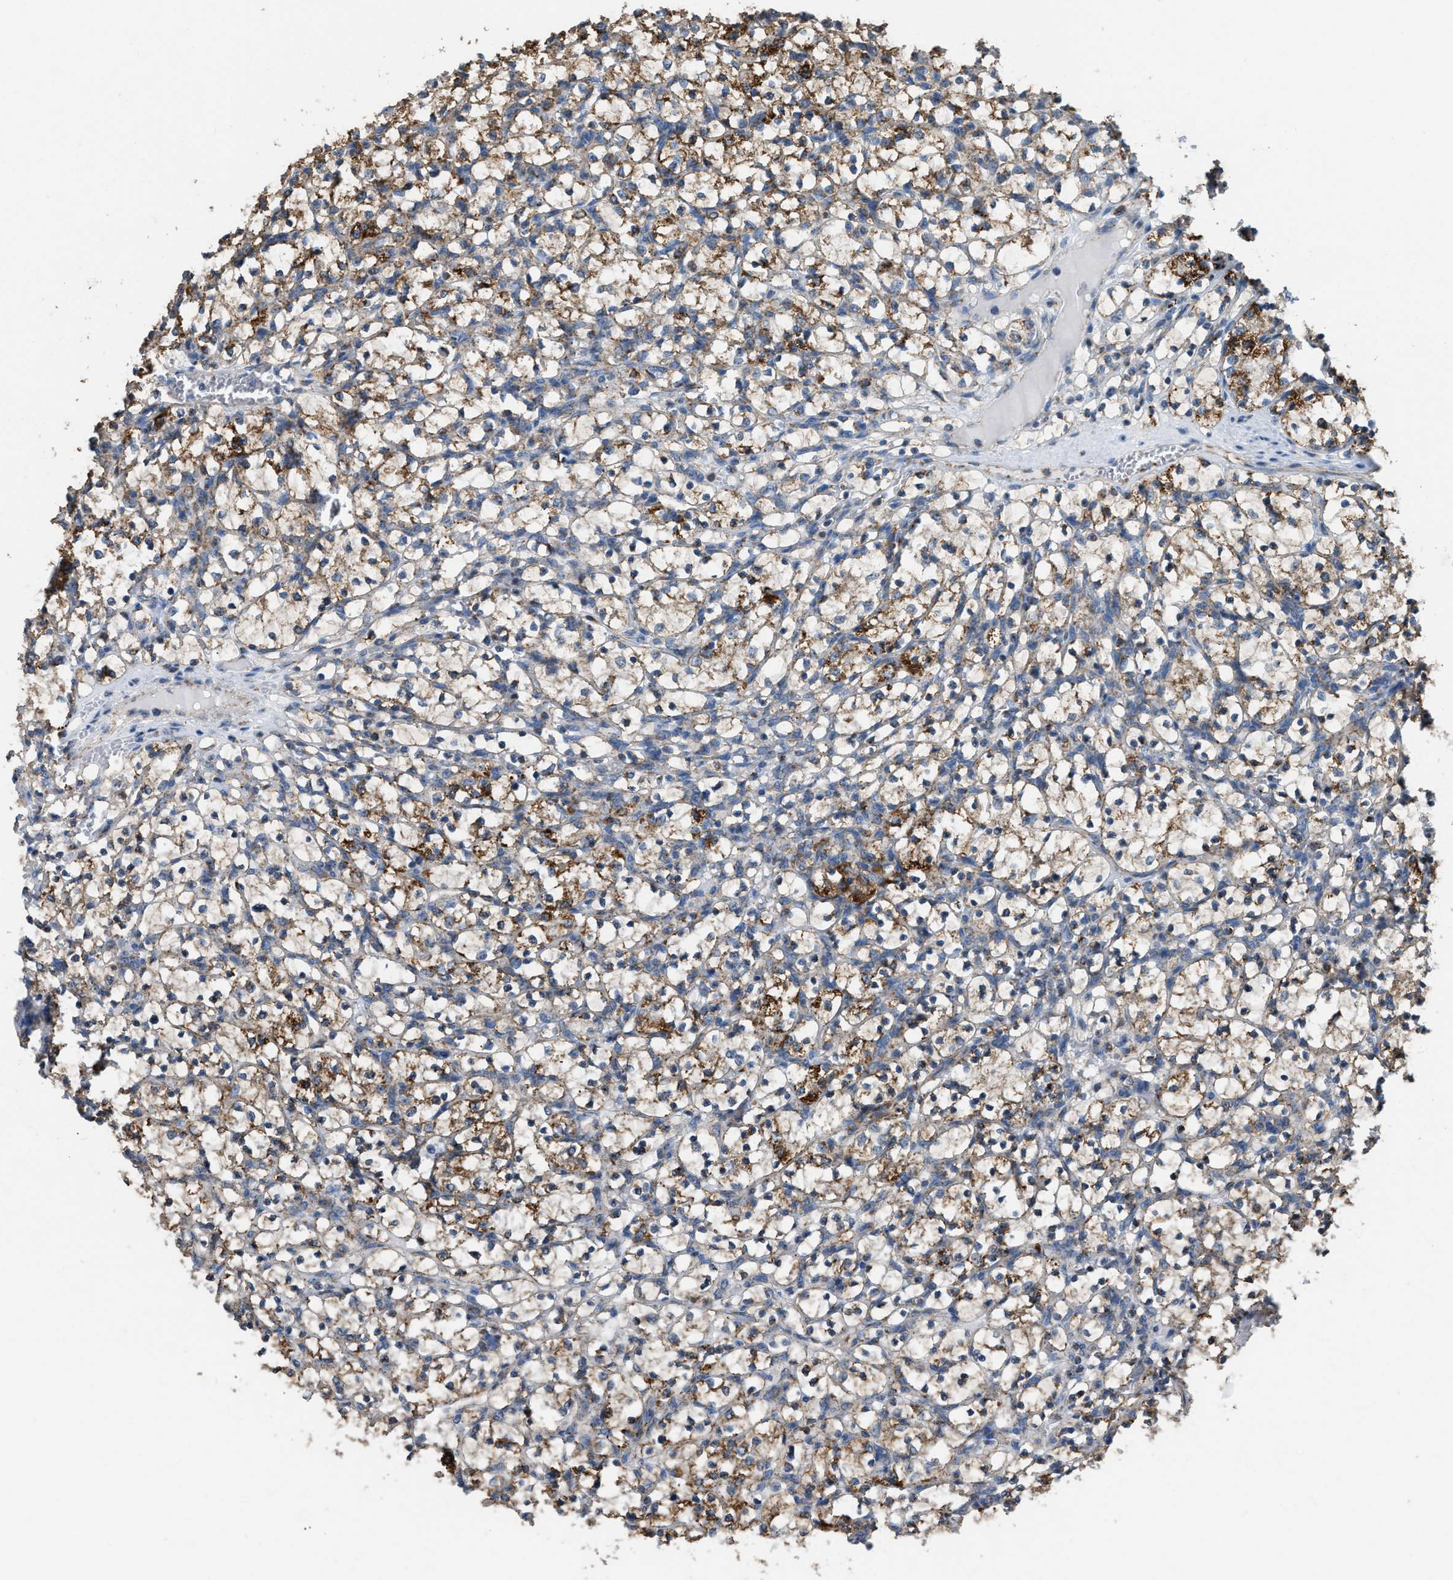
{"staining": {"intensity": "moderate", "quantity": "25%-75%", "location": "cytoplasmic/membranous"}, "tissue": "renal cancer", "cell_type": "Tumor cells", "image_type": "cancer", "snomed": [{"axis": "morphology", "description": "Adenocarcinoma, NOS"}, {"axis": "topography", "description": "Kidney"}], "caption": "Brown immunohistochemical staining in renal cancer demonstrates moderate cytoplasmic/membranous staining in approximately 25%-75% of tumor cells.", "gene": "ETFB", "patient": {"sex": "female", "age": 69}}